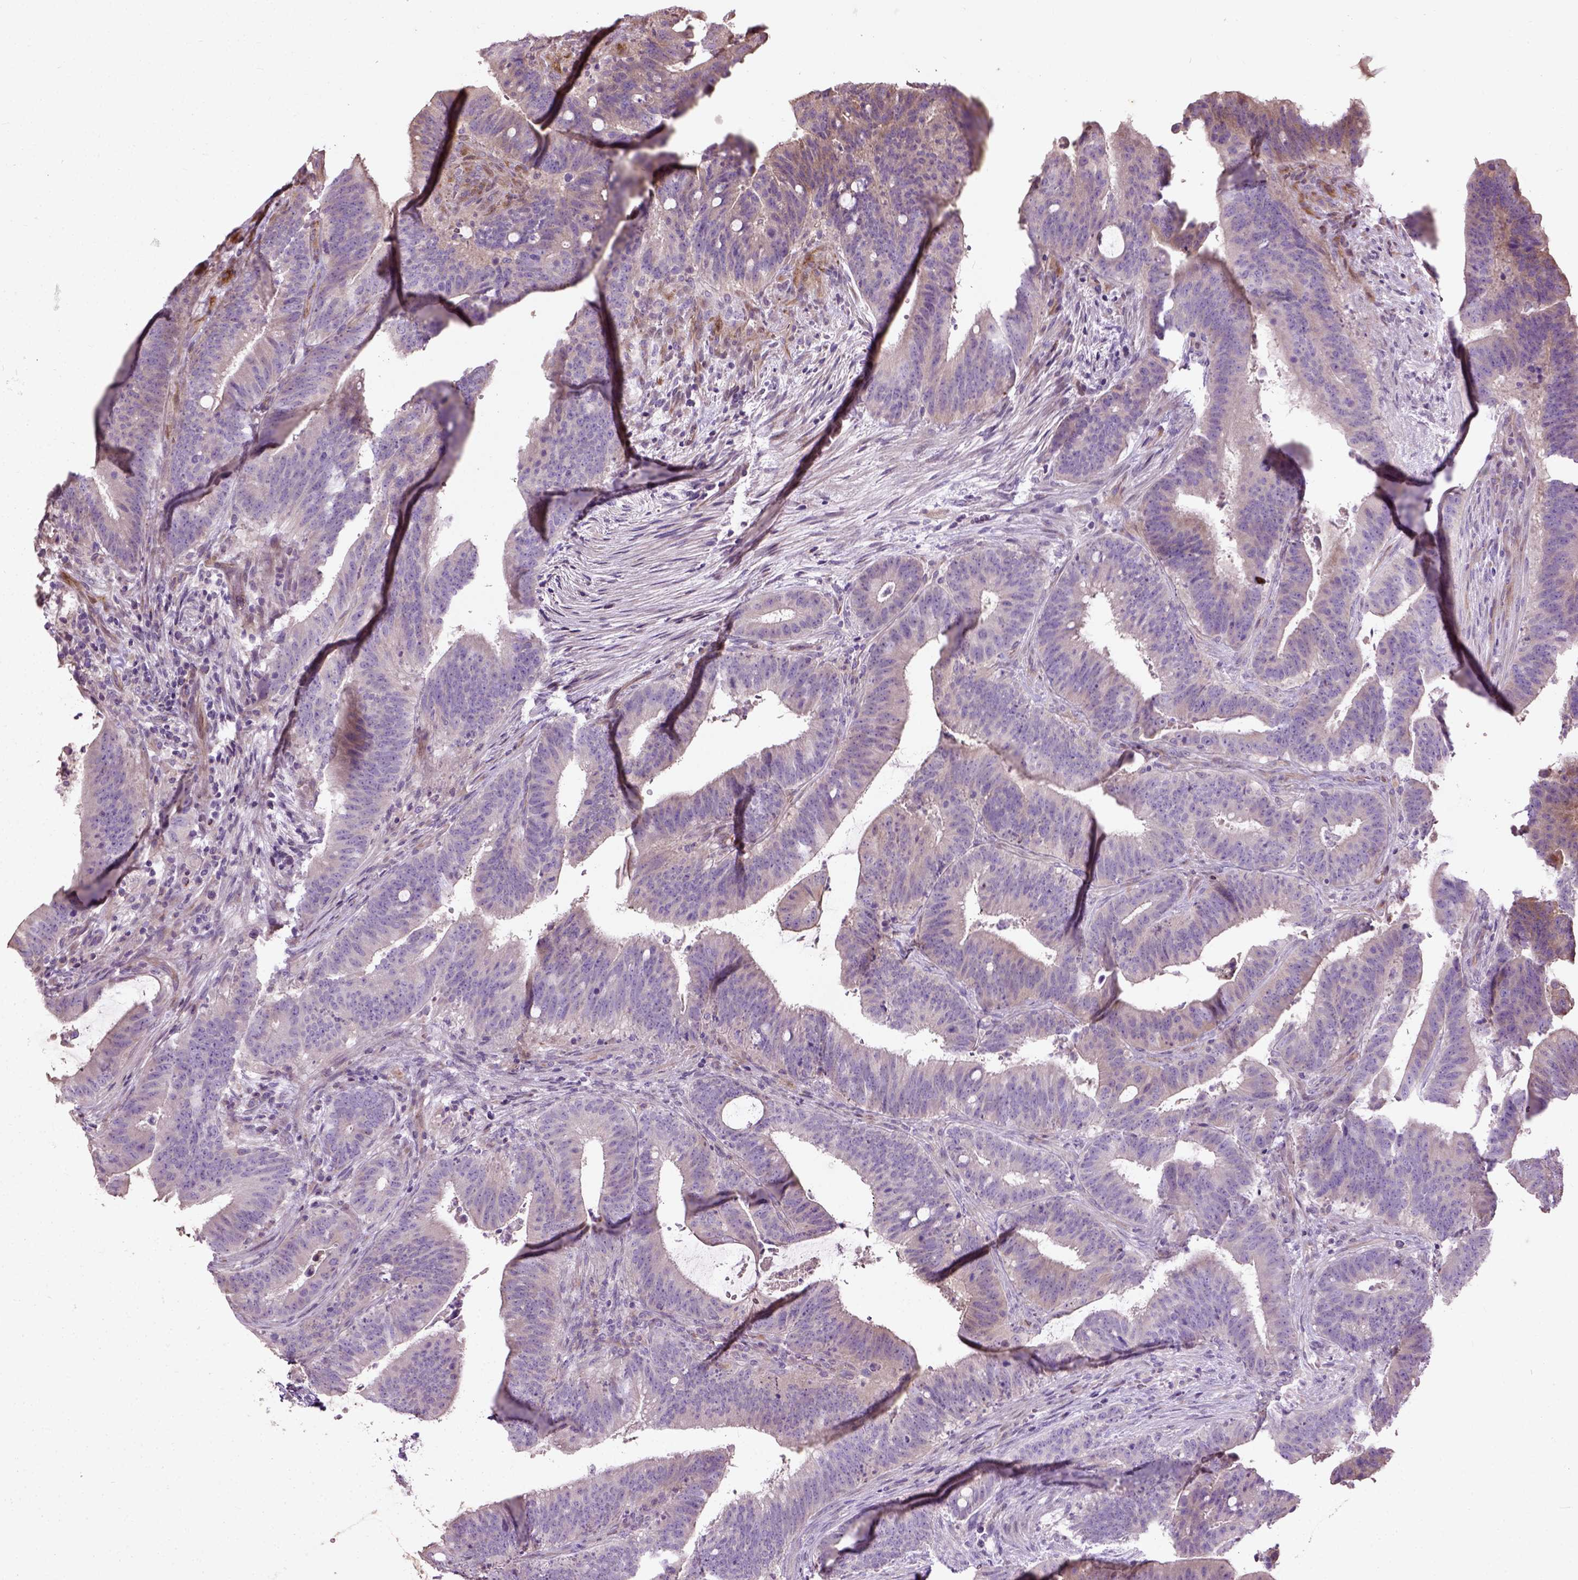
{"staining": {"intensity": "moderate", "quantity": "<25%", "location": "cytoplasmic/membranous"}, "tissue": "colorectal cancer", "cell_type": "Tumor cells", "image_type": "cancer", "snomed": [{"axis": "morphology", "description": "Adenocarcinoma, NOS"}, {"axis": "topography", "description": "Colon"}], "caption": "Approximately <25% of tumor cells in colorectal cancer exhibit moderate cytoplasmic/membranous protein expression as visualized by brown immunohistochemical staining.", "gene": "PKP3", "patient": {"sex": "female", "age": 43}}